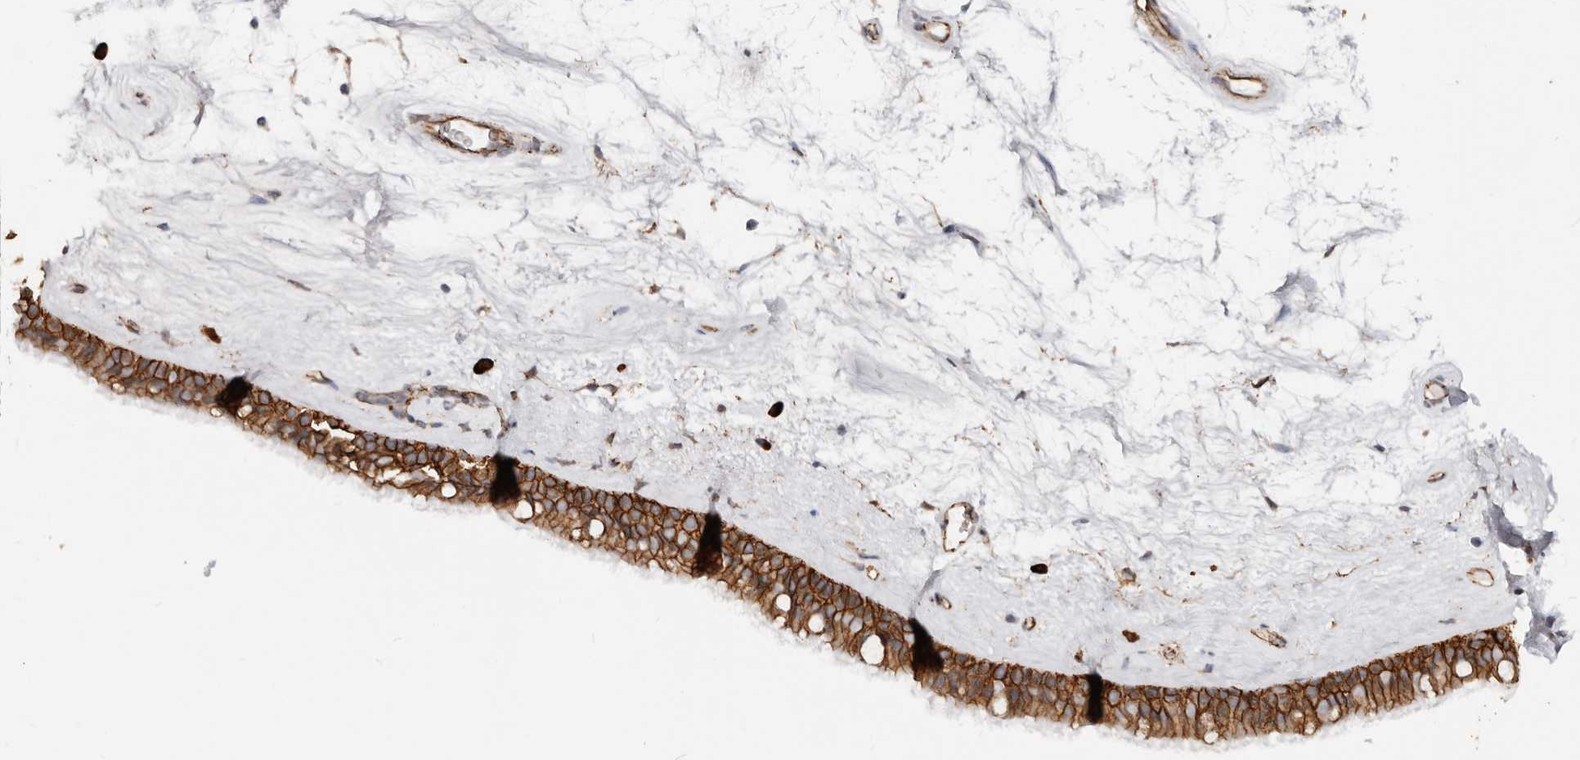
{"staining": {"intensity": "strong", "quantity": ">75%", "location": "cytoplasmic/membranous"}, "tissue": "nasopharynx", "cell_type": "Respiratory epithelial cells", "image_type": "normal", "snomed": [{"axis": "morphology", "description": "Normal tissue, NOS"}, {"axis": "topography", "description": "Nasopharynx"}], "caption": "Immunohistochemical staining of unremarkable nasopharynx demonstrates >75% levels of strong cytoplasmic/membranous protein positivity in approximately >75% of respiratory epithelial cells. The staining was performed using DAB to visualize the protein expression in brown, while the nuclei were stained in blue with hematoxylin (Magnification: 20x).", "gene": "CTNNB1", "patient": {"sex": "male", "age": 64}}